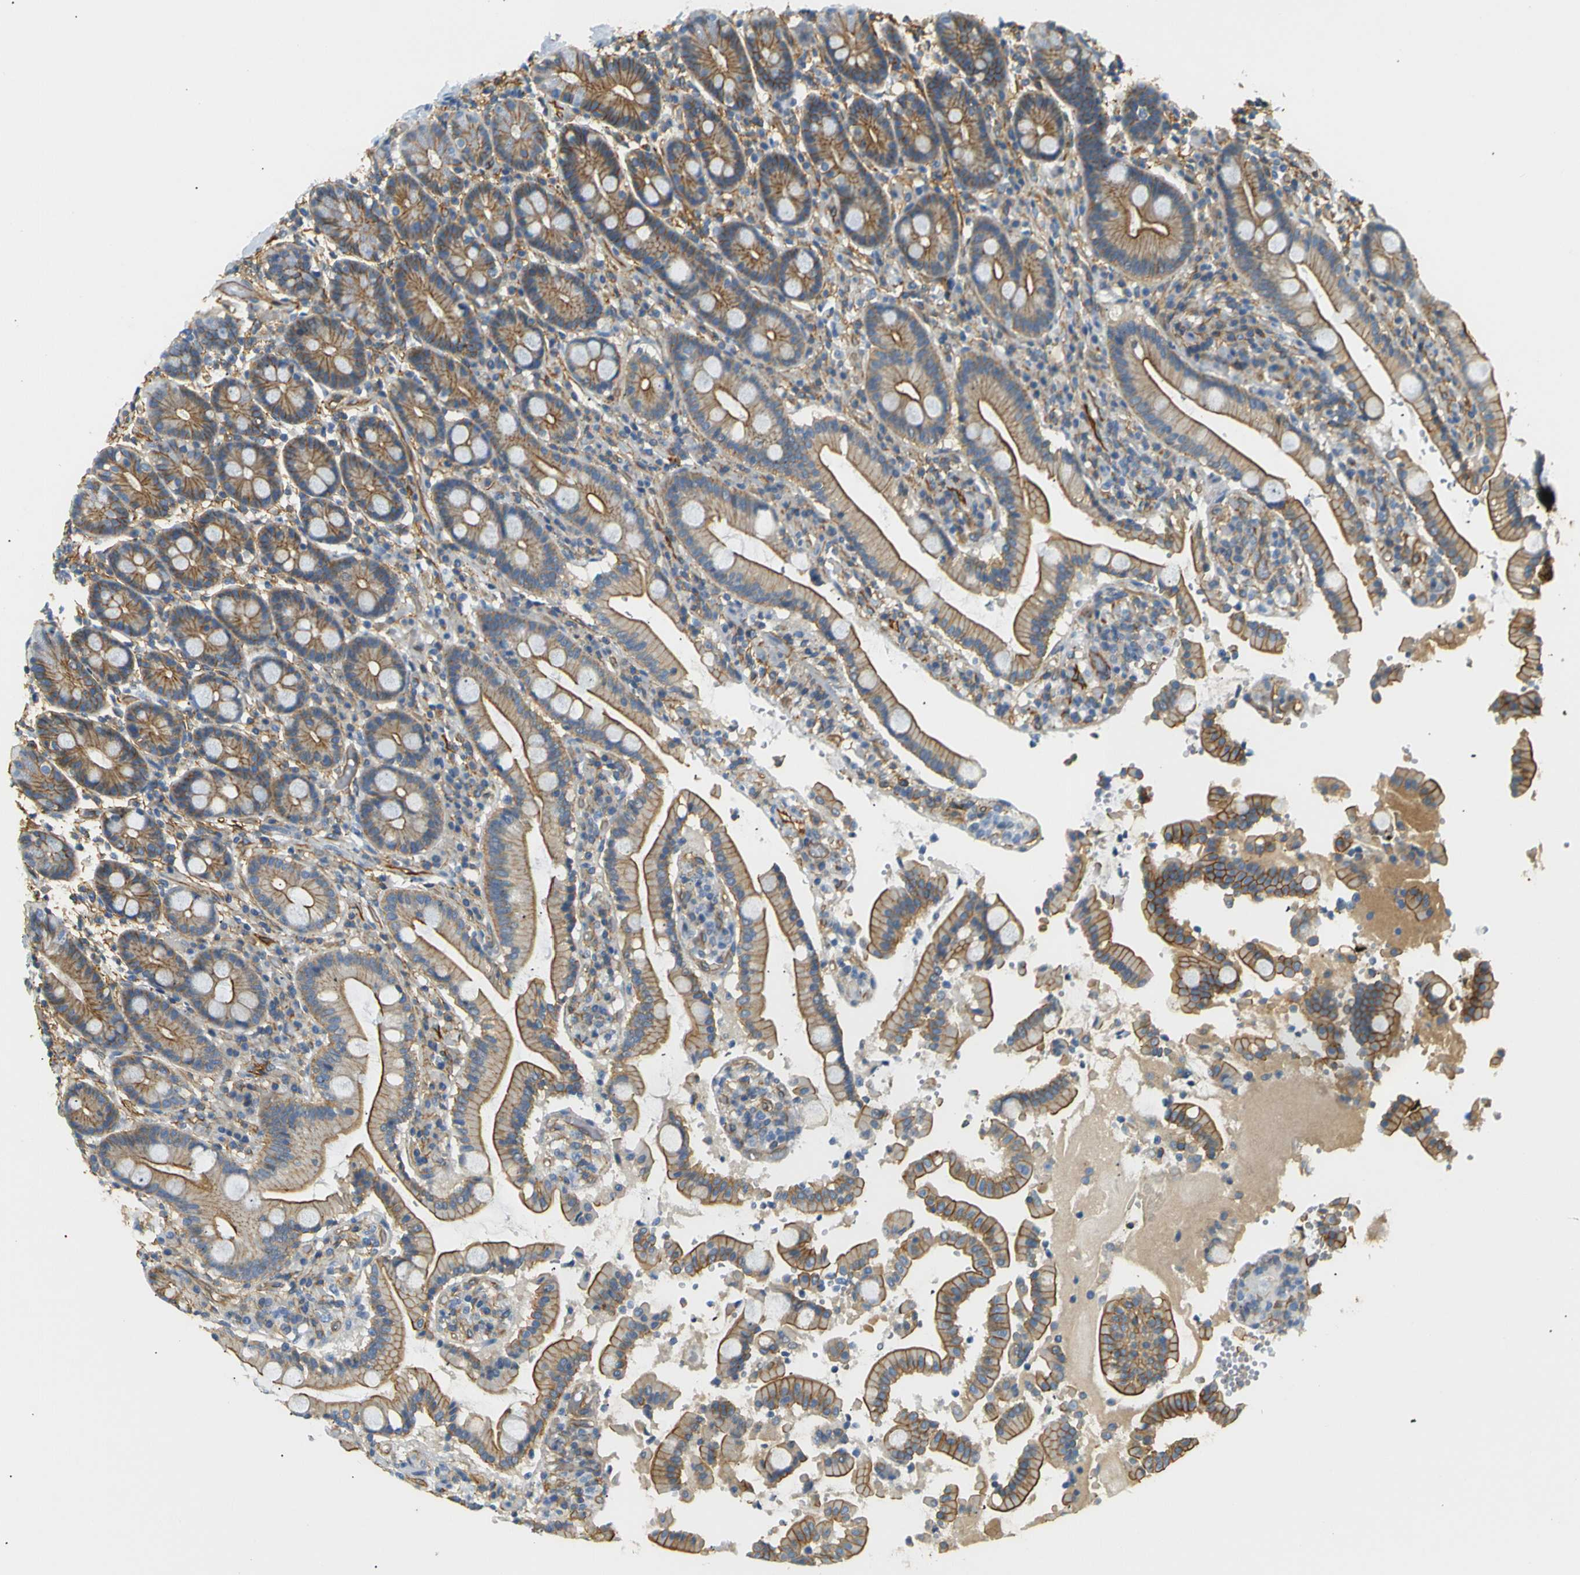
{"staining": {"intensity": "moderate", "quantity": ">75%", "location": "cytoplasmic/membranous"}, "tissue": "duodenum", "cell_type": "Glandular cells", "image_type": "normal", "snomed": [{"axis": "morphology", "description": "Normal tissue, NOS"}, {"axis": "topography", "description": "Small intestine, NOS"}], "caption": "This is an image of IHC staining of benign duodenum, which shows moderate expression in the cytoplasmic/membranous of glandular cells.", "gene": "SPTBN1", "patient": {"sex": "female", "age": 71}}